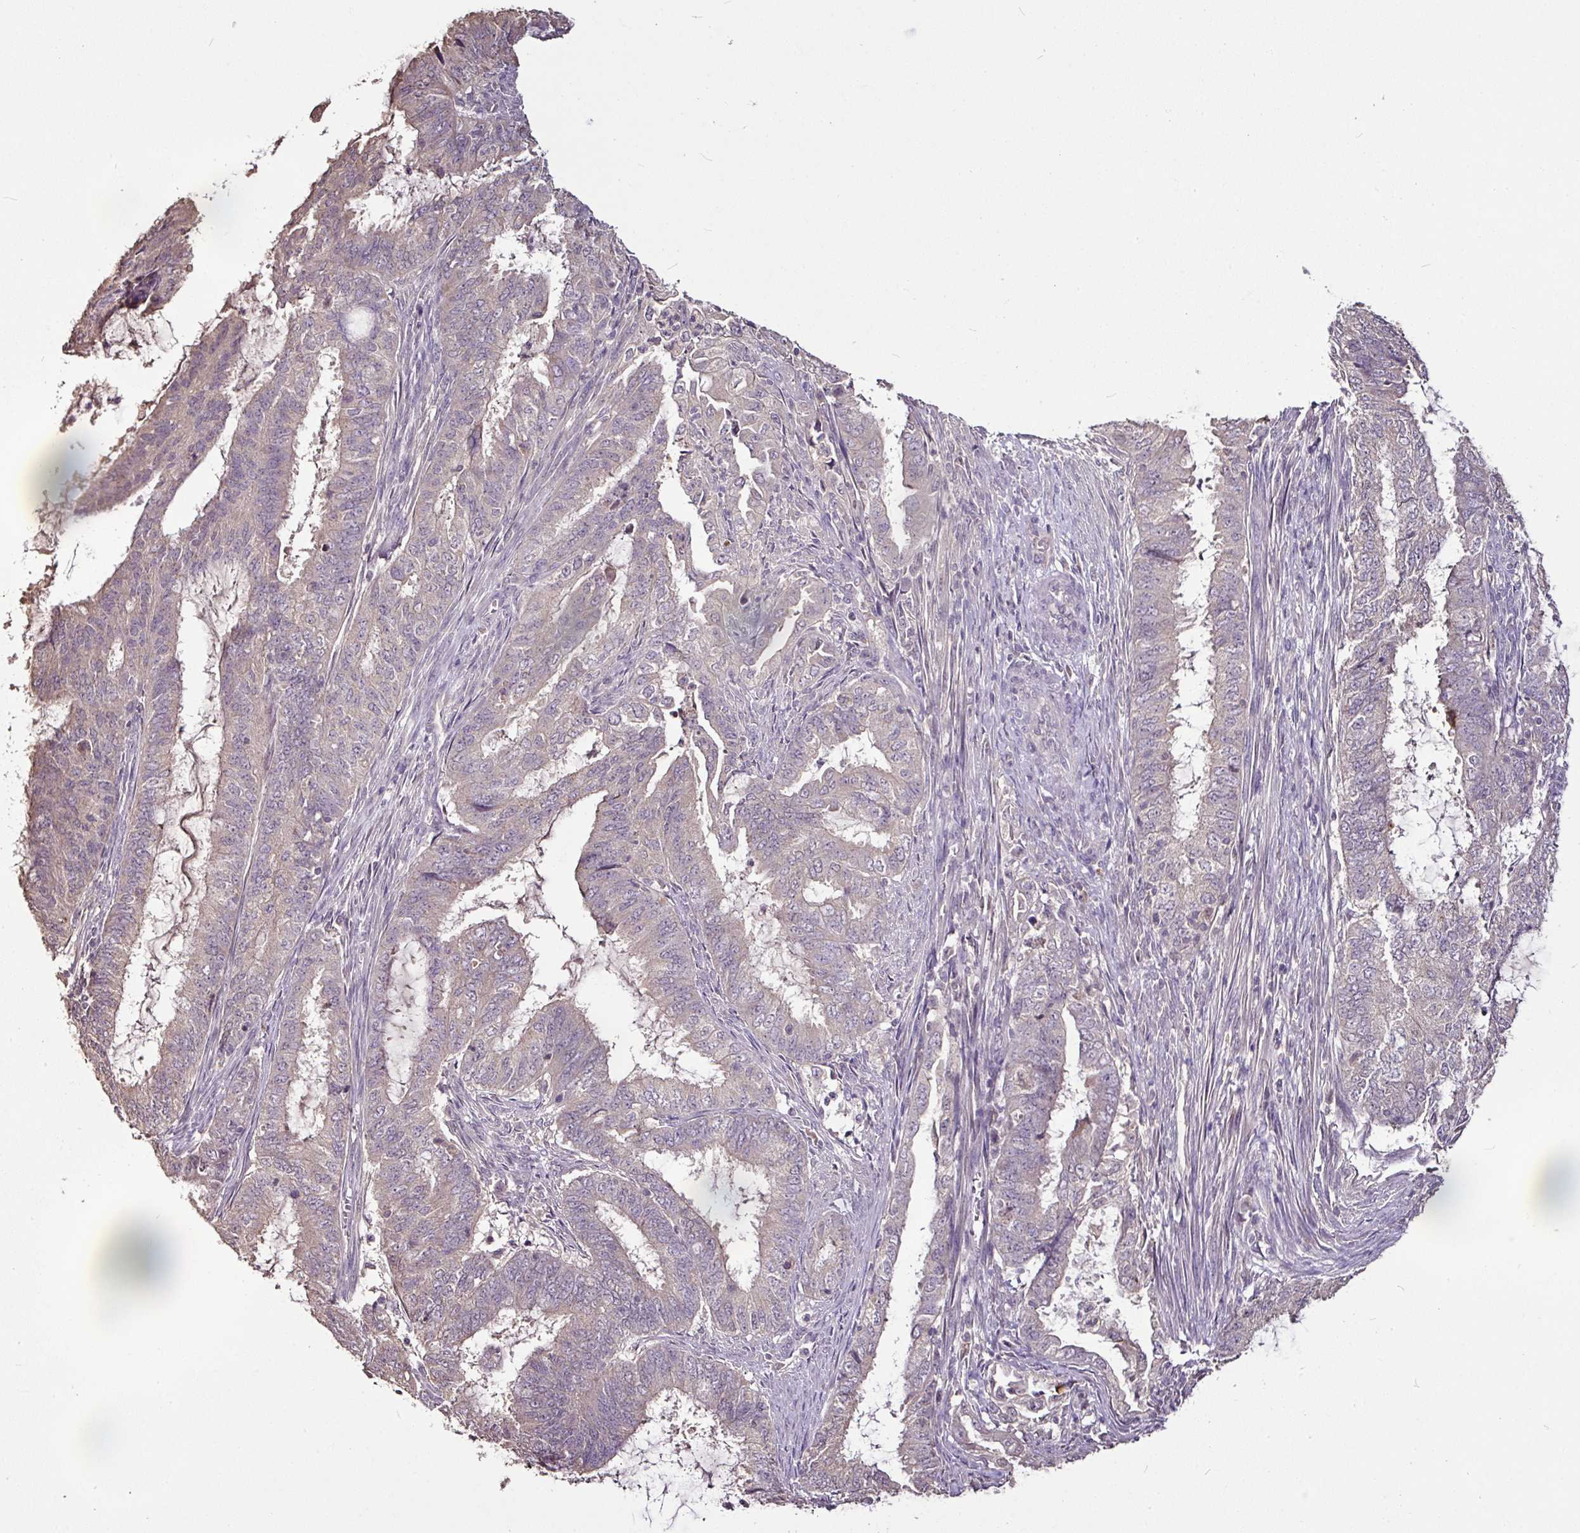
{"staining": {"intensity": "negative", "quantity": "none", "location": "none"}, "tissue": "endometrial cancer", "cell_type": "Tumor cells", "image_type": "cancer", "snomed": [{"axis": "morphology", "description": "Adenocarcinoma, NOS"}, {"axis": "topography", "description": "Endometrium"}], "caption": "Immunohistochemistry photomicrograph of human adenocarcinoma (endometrial) stained for a protein (brown), which shows no positivity in tumor cells.", "gene": "RPL38", "patient": {"sex": "female", "age": 51}}